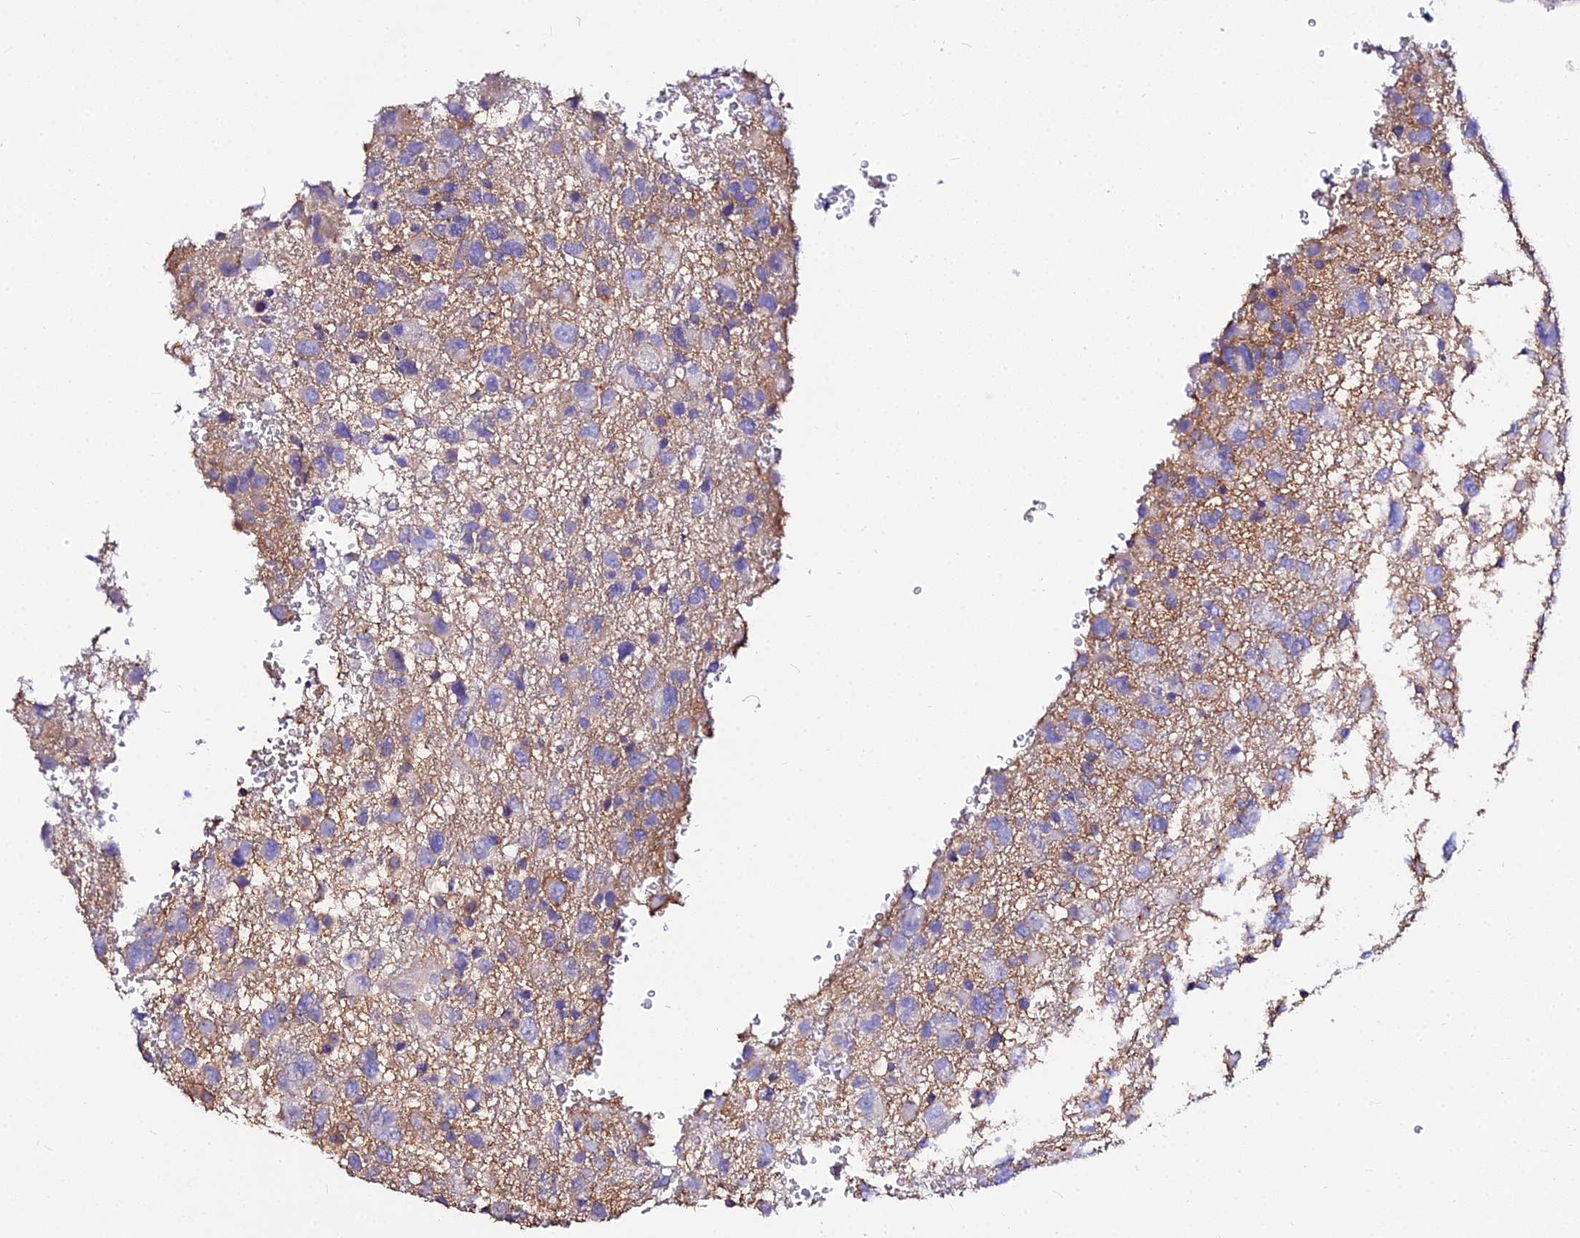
{"staining": {"intensity": "negative", "quantity": "none", "location": "none"}, "tissue": "glioma", "cell_type": "Tumor cells", "image_type": "cancer", "snomed": [{"axis": "morphology", "description": "Glioma, malignant, High grade"}, {"axis": "topography", "description": "Brain"}], "caption": "This micrograph is of glioma stained with IHC to label a protein in brown with the nuclei are counter-stained blue. There is no expression in tumor cells.", "gene": "DAW1", "patient": {"sex": "male", "age": 61}}